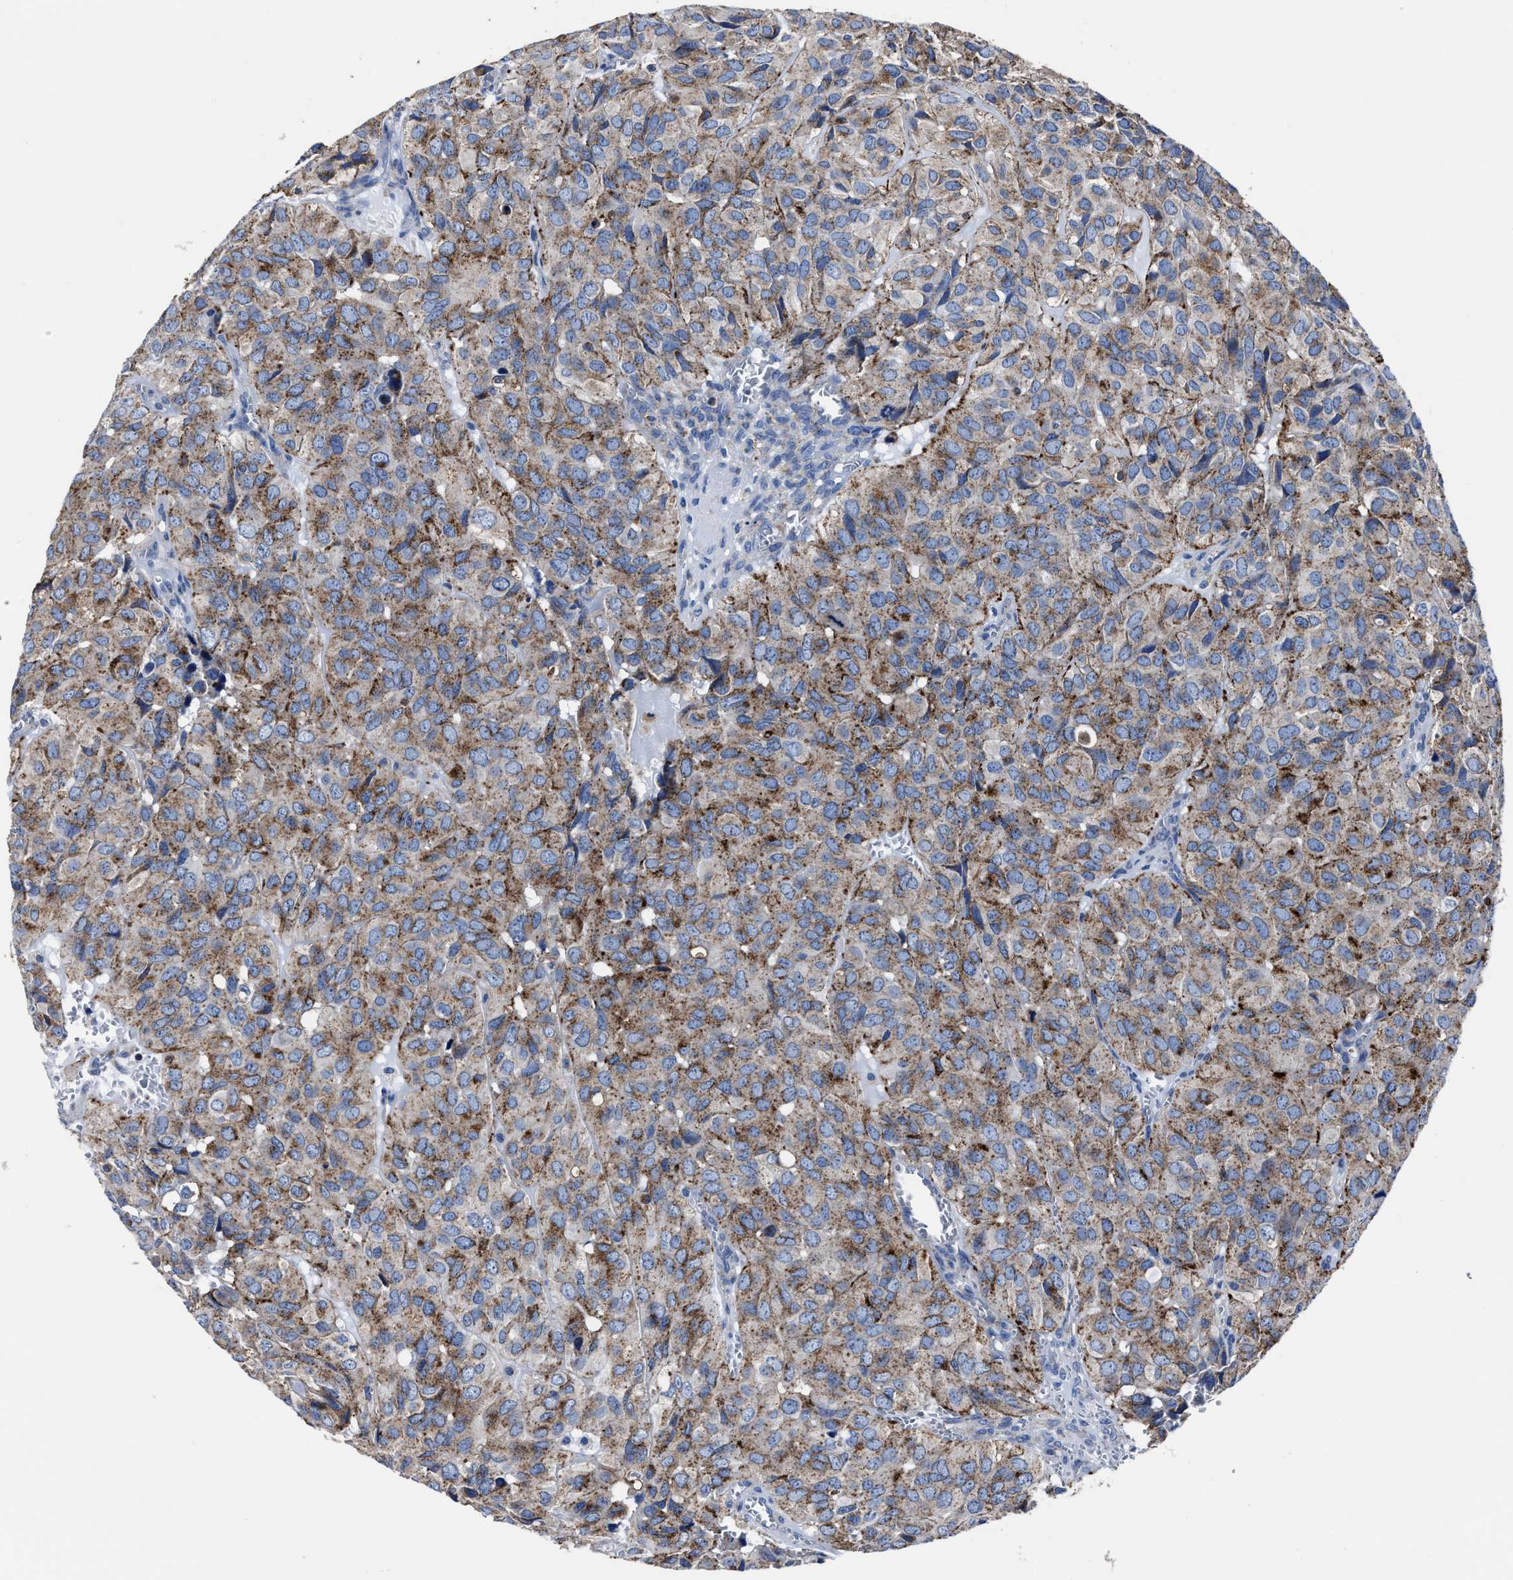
{"staining": {"intensity": "moderate", "quantity": ">75%", "location": "cytoplasmic/membranous"}, "tissue": "head and neck cancer", "cell_type": "Tumor cells", "image_type": "cancer", "snomed": [{"axis": "morphology", "description": "Adenocarcinoma, NOS"}, {"axis": "topography", "description": "Salivary gland, NOS"}, {"axis": "topography", "description": "Head-Neck"}], "caption": "Tumor cells show medium levels of moderate cytoplasmic/membranous staining in about >75% of cells in head and neck cancer.", "gene": "LAMTOR4", "patient": {"sex": "female", "age": 76}}